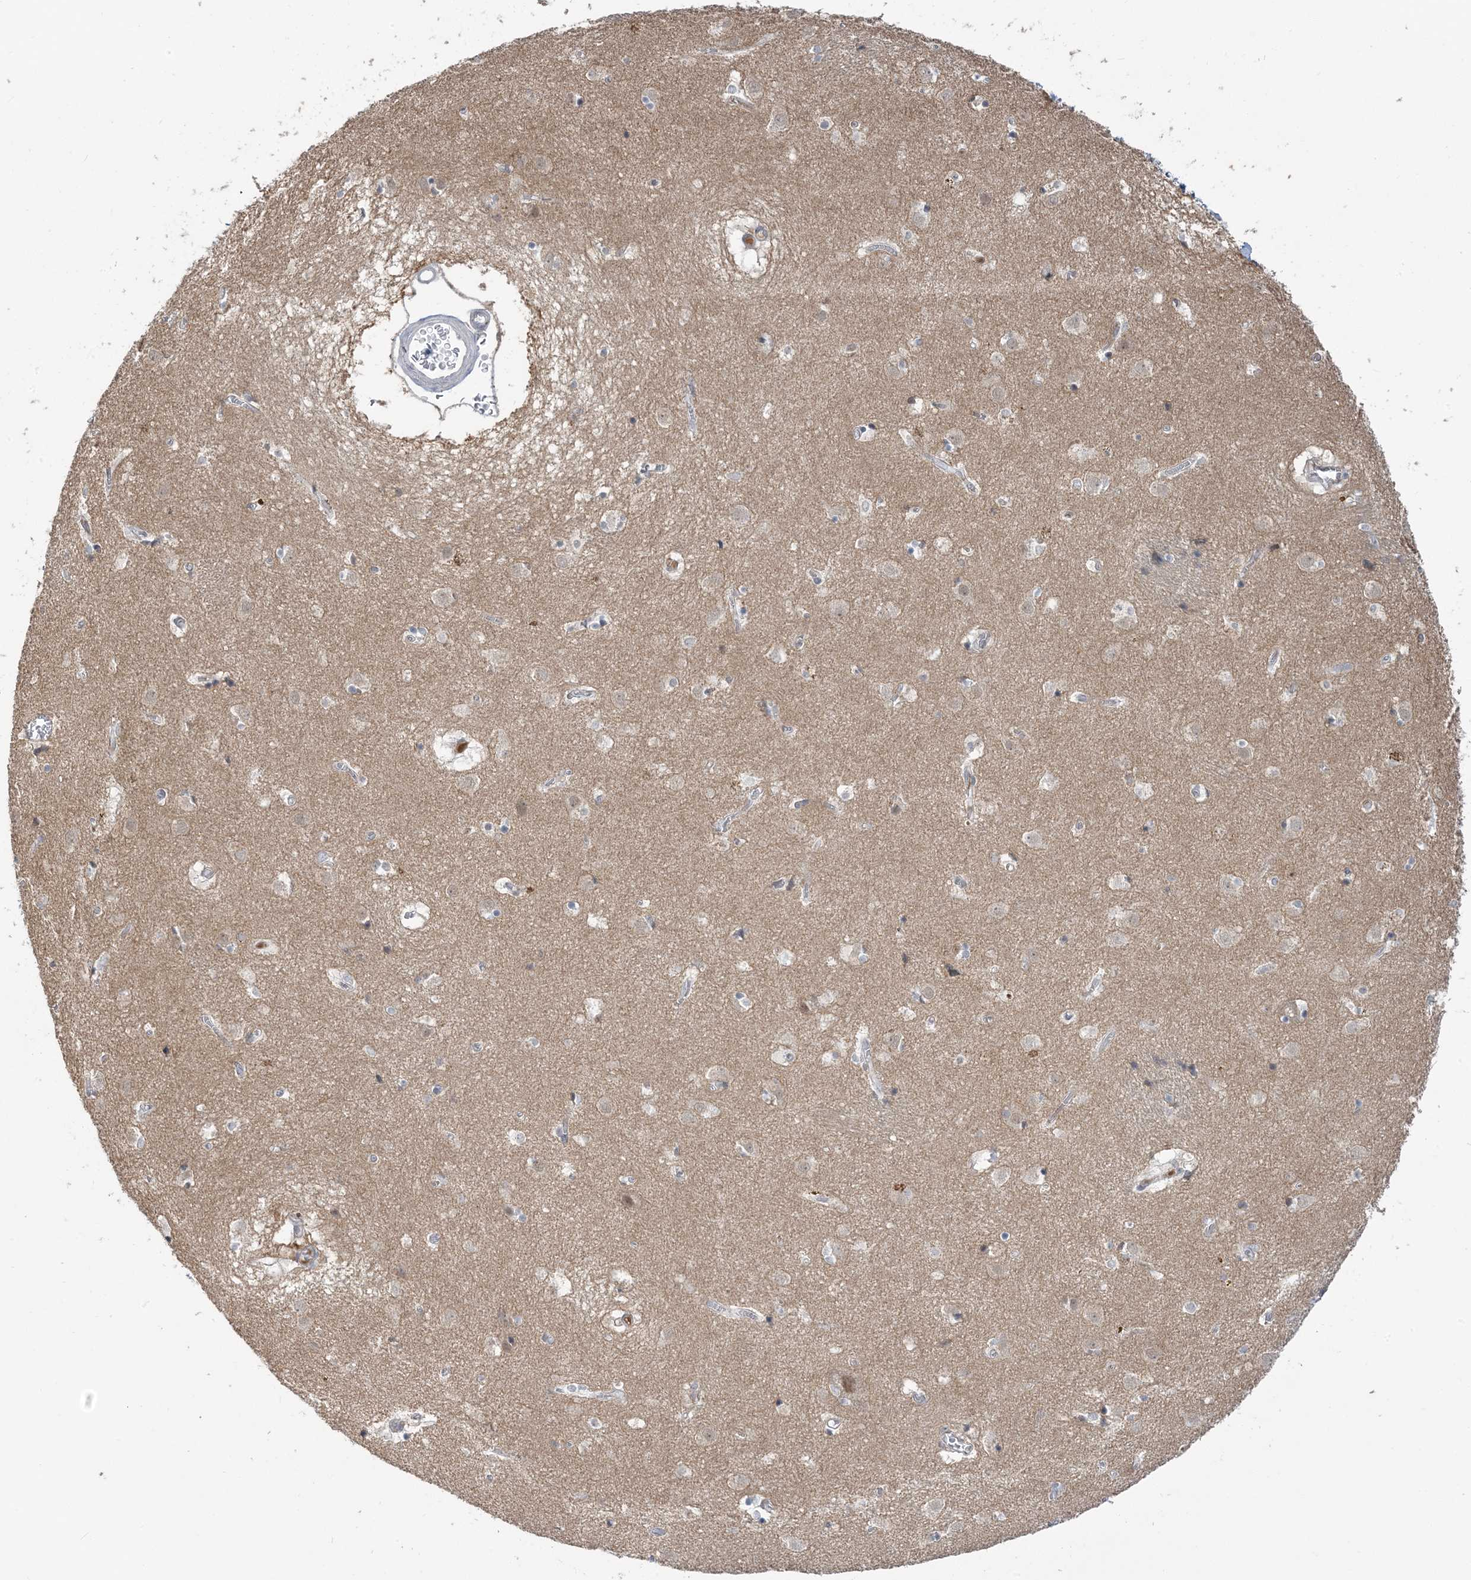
{"staining": {"intensity": "negative", "quantity": "none", "location": "none"}, "tissue": "caudate", "cell_type": "Glial cells", "image_type": "normal", "snomed": [{"axis": "morphology", "description": "Normal tissue, NOS"}, {"axis": "topography", "description": "Lateral ventricle wall"}], "caption": "Protein analysis of benign caudate reveals no significant staining in glial cells.", "gene": "PRRT3", "patient": {"sex": "male", "age": 70}}